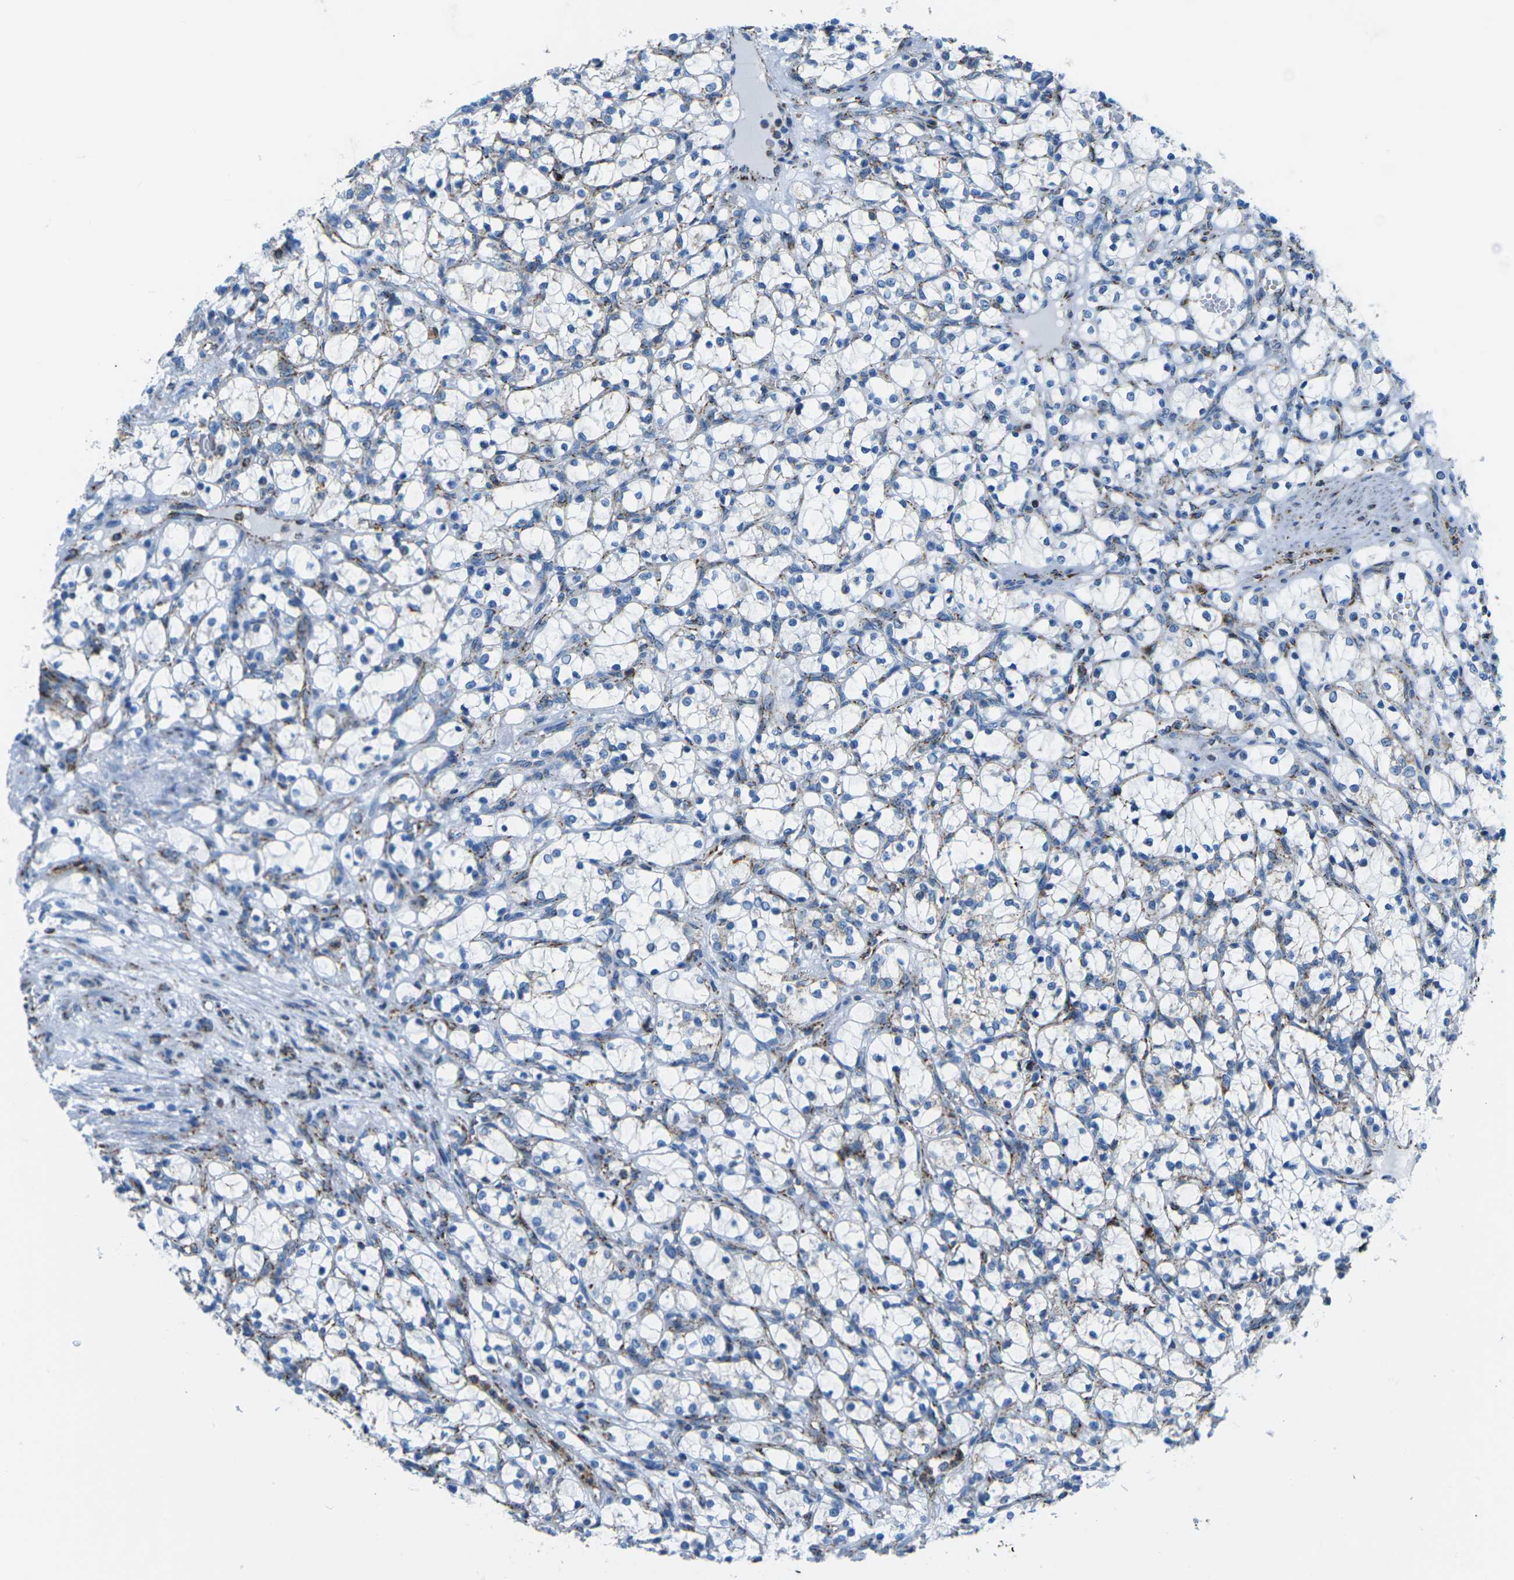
{"staining": {"intensity": "negative", "quantity": "none", "location": "none"}, "tissue": "renal cancer", "cell_type": "Tumor cells", "image_type": "cancer", "snomed": [{"axis": "morphology", "description": "Adenocarcinoma, NOS"}, {"axis": "topography", "description": "Kidney"}], "caption": "Tumor cells are negative for brown protein staining in renal cancer (adenocarcinoma).", "gene": "COX6C", "patient": {"sex": "female", "age": 69}}